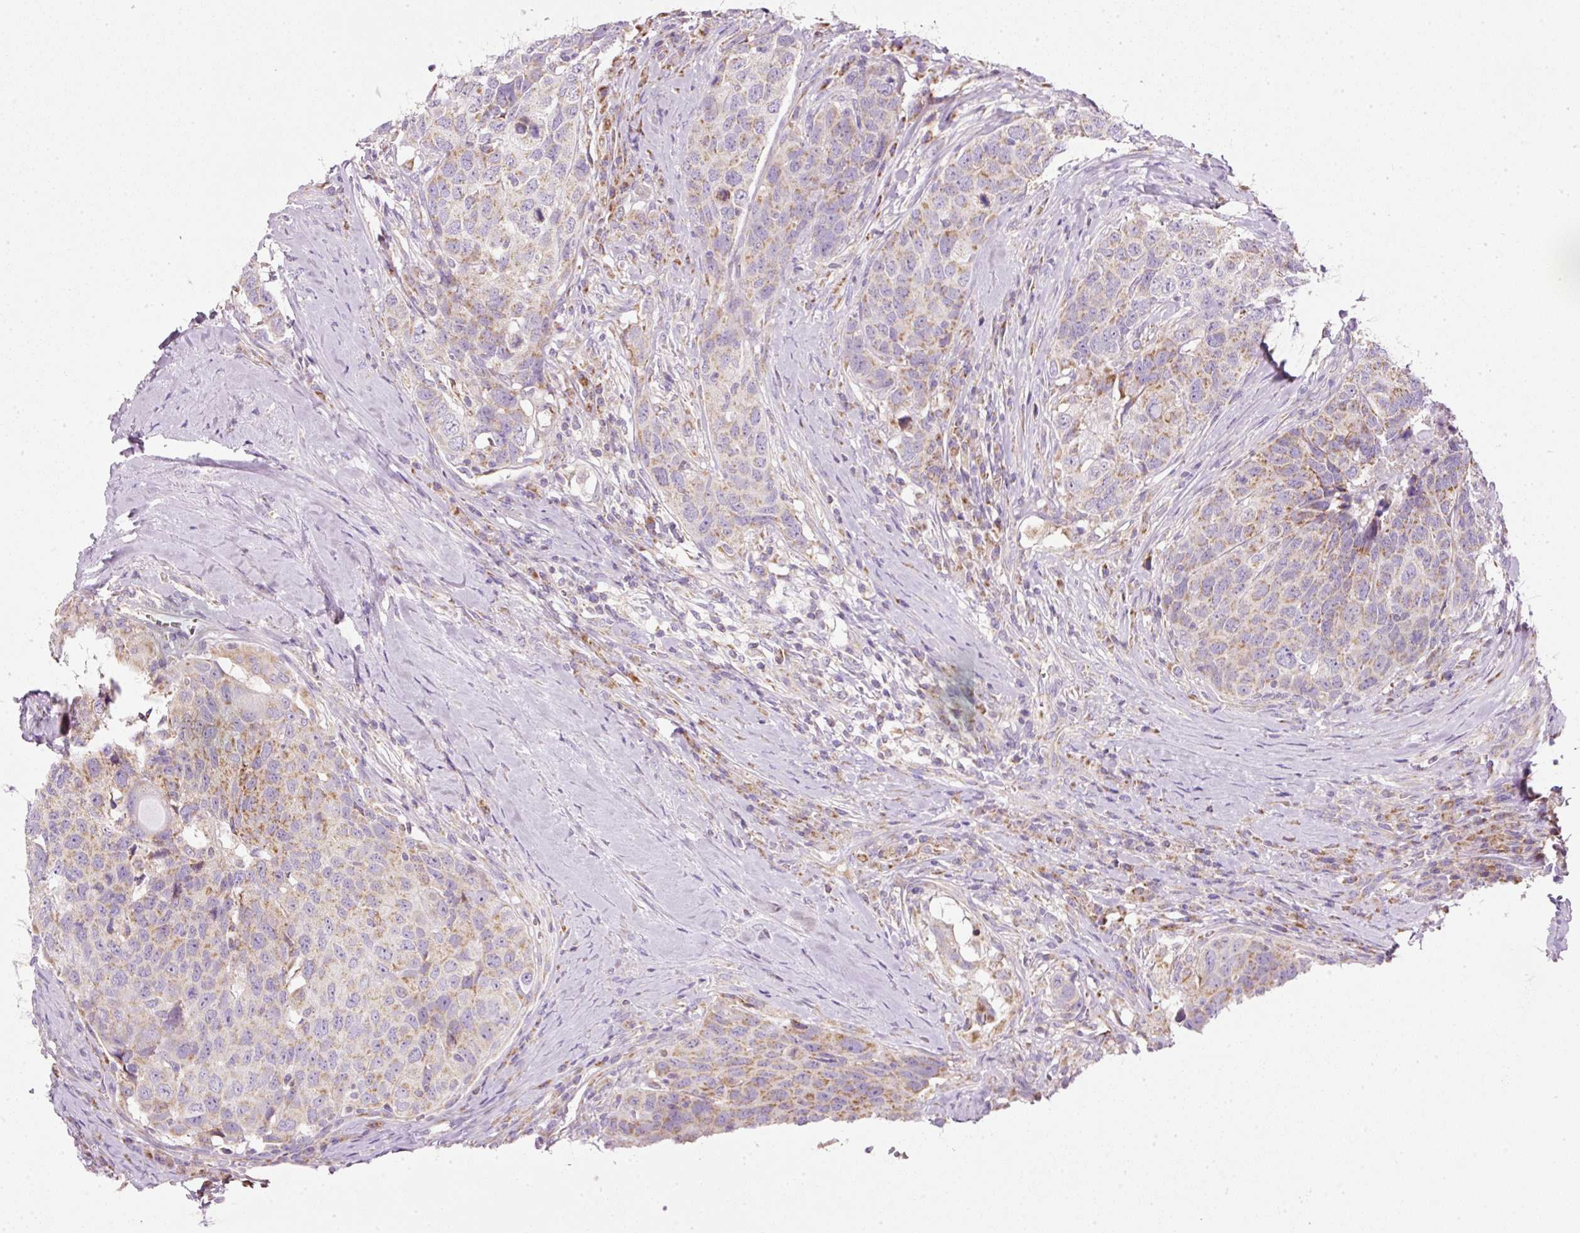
{"staining": {"intensity": "moderate", "quantity": "25%-75%", "location": "cytoplasmic/membranous"}, "tissue": "head and neck cancer", "cell_type": "Tumor cells", "image_type": "cancer", "snomed": [{"axis": "morphology", "description": "Squamous cell carcinoma, NOS"}, {"axis": "topography", "description": "Head-Neck"}], "caption": "Moderate cytoplasmic/membranous expression is appreciated in about 25%-75% of tumor cells in head and neck cancer.", "gene": "NDUFA1", "patient": {"sex": "male", "age": 66}}